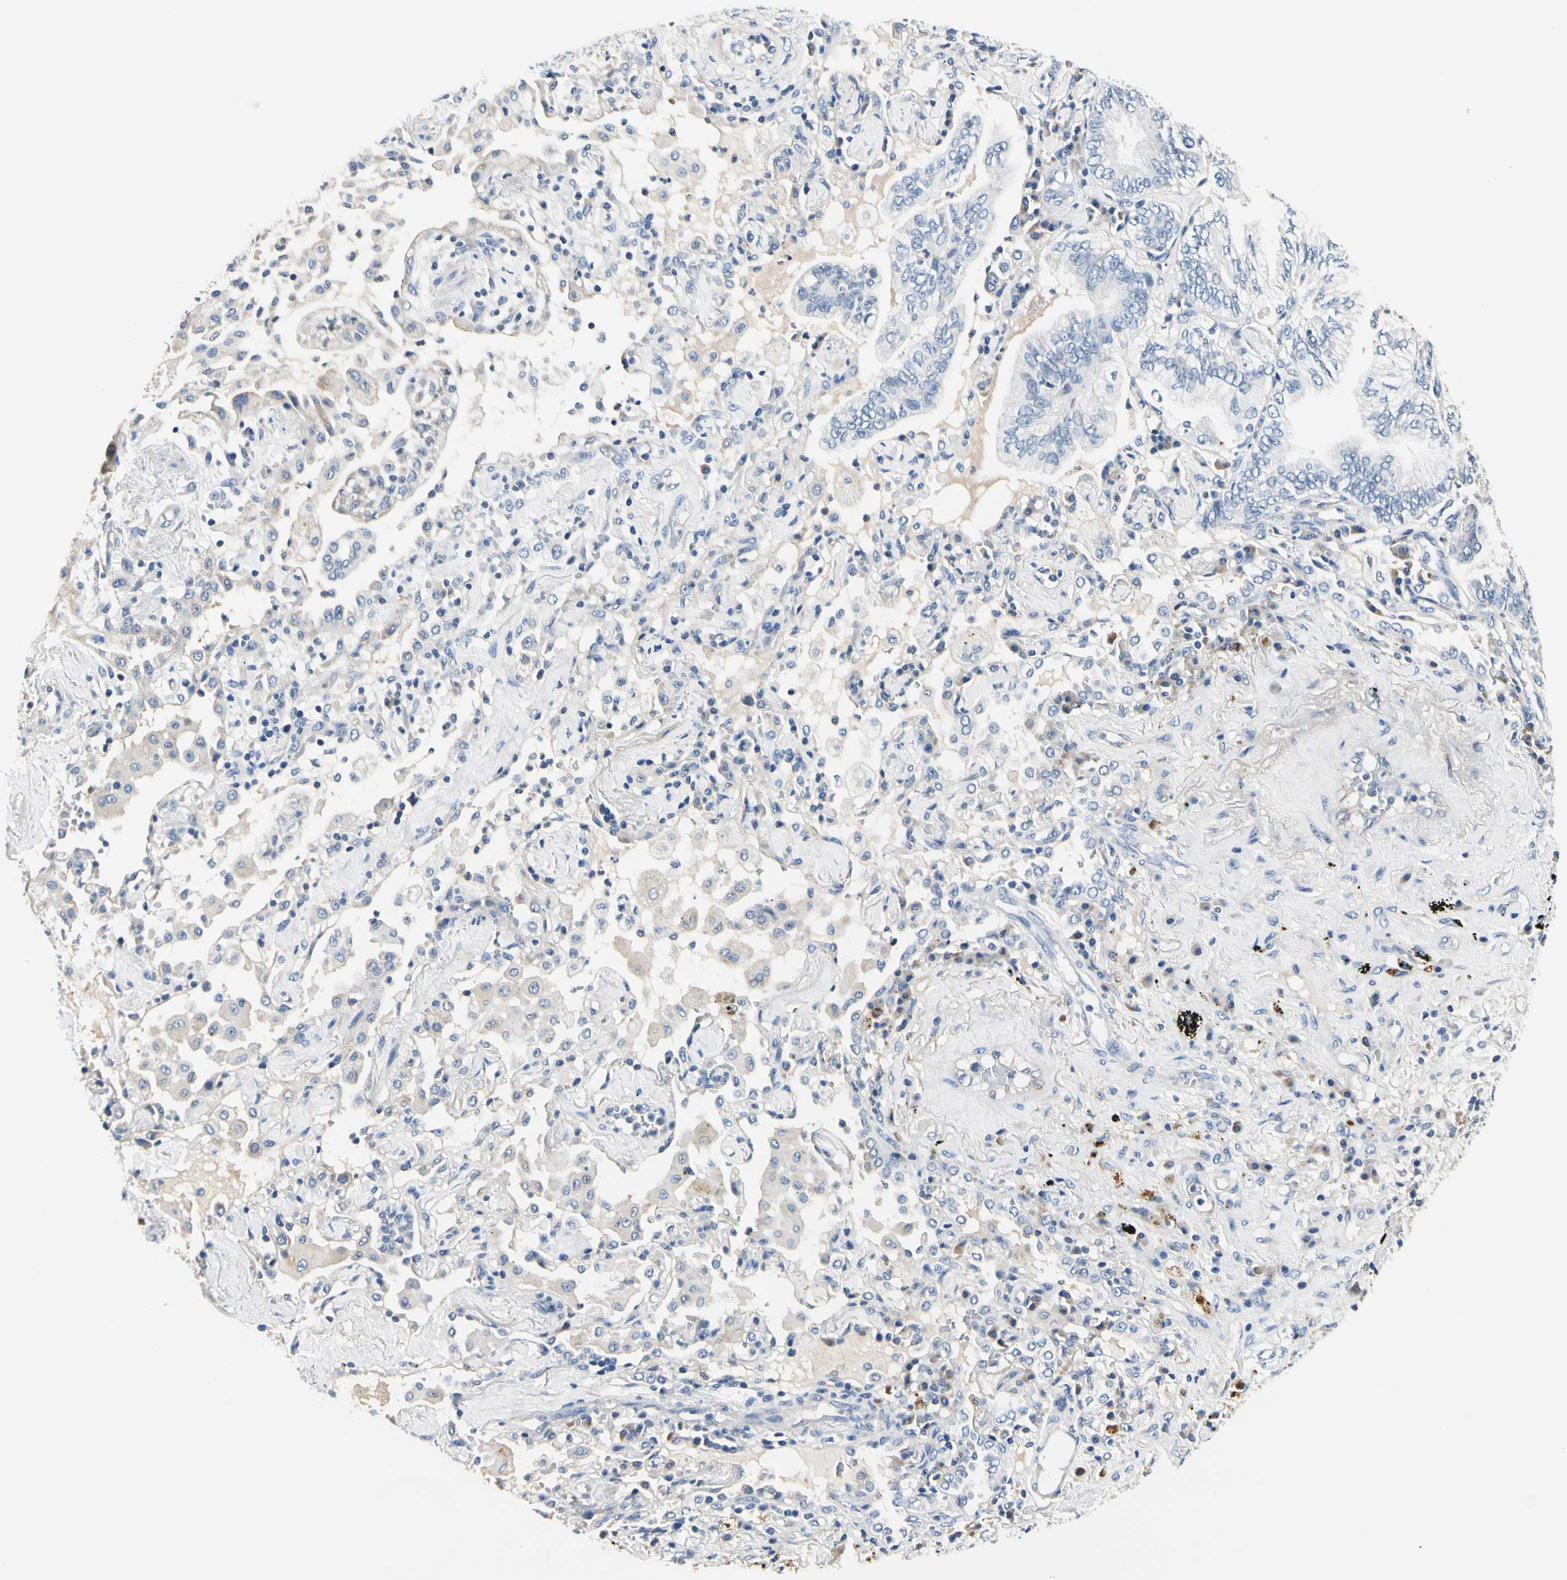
{"staining": {"intensity": "negative", "quantity": "none", "location": "none"}, "tissue": "lung cancer", "cell_type": "Tumor cells", "image_type": "cancer", "snomed": [{"axis": "morphology", "description": "Normal tissue, NOS"}, {"axis": "morphology", "description": "Adenocarcinoma, NOS"}, {"axis": "topography", "description": "Bronchus"}, {"axis": "topography", "description": "Lung"}], "caption": "Immunohistochemistry (IHC) of human lung cancer (adenocarcinoma) displays no staining in tumor cells.", "gene": "TGFBR3", "patient": {"sex": "female", "age": 70}}